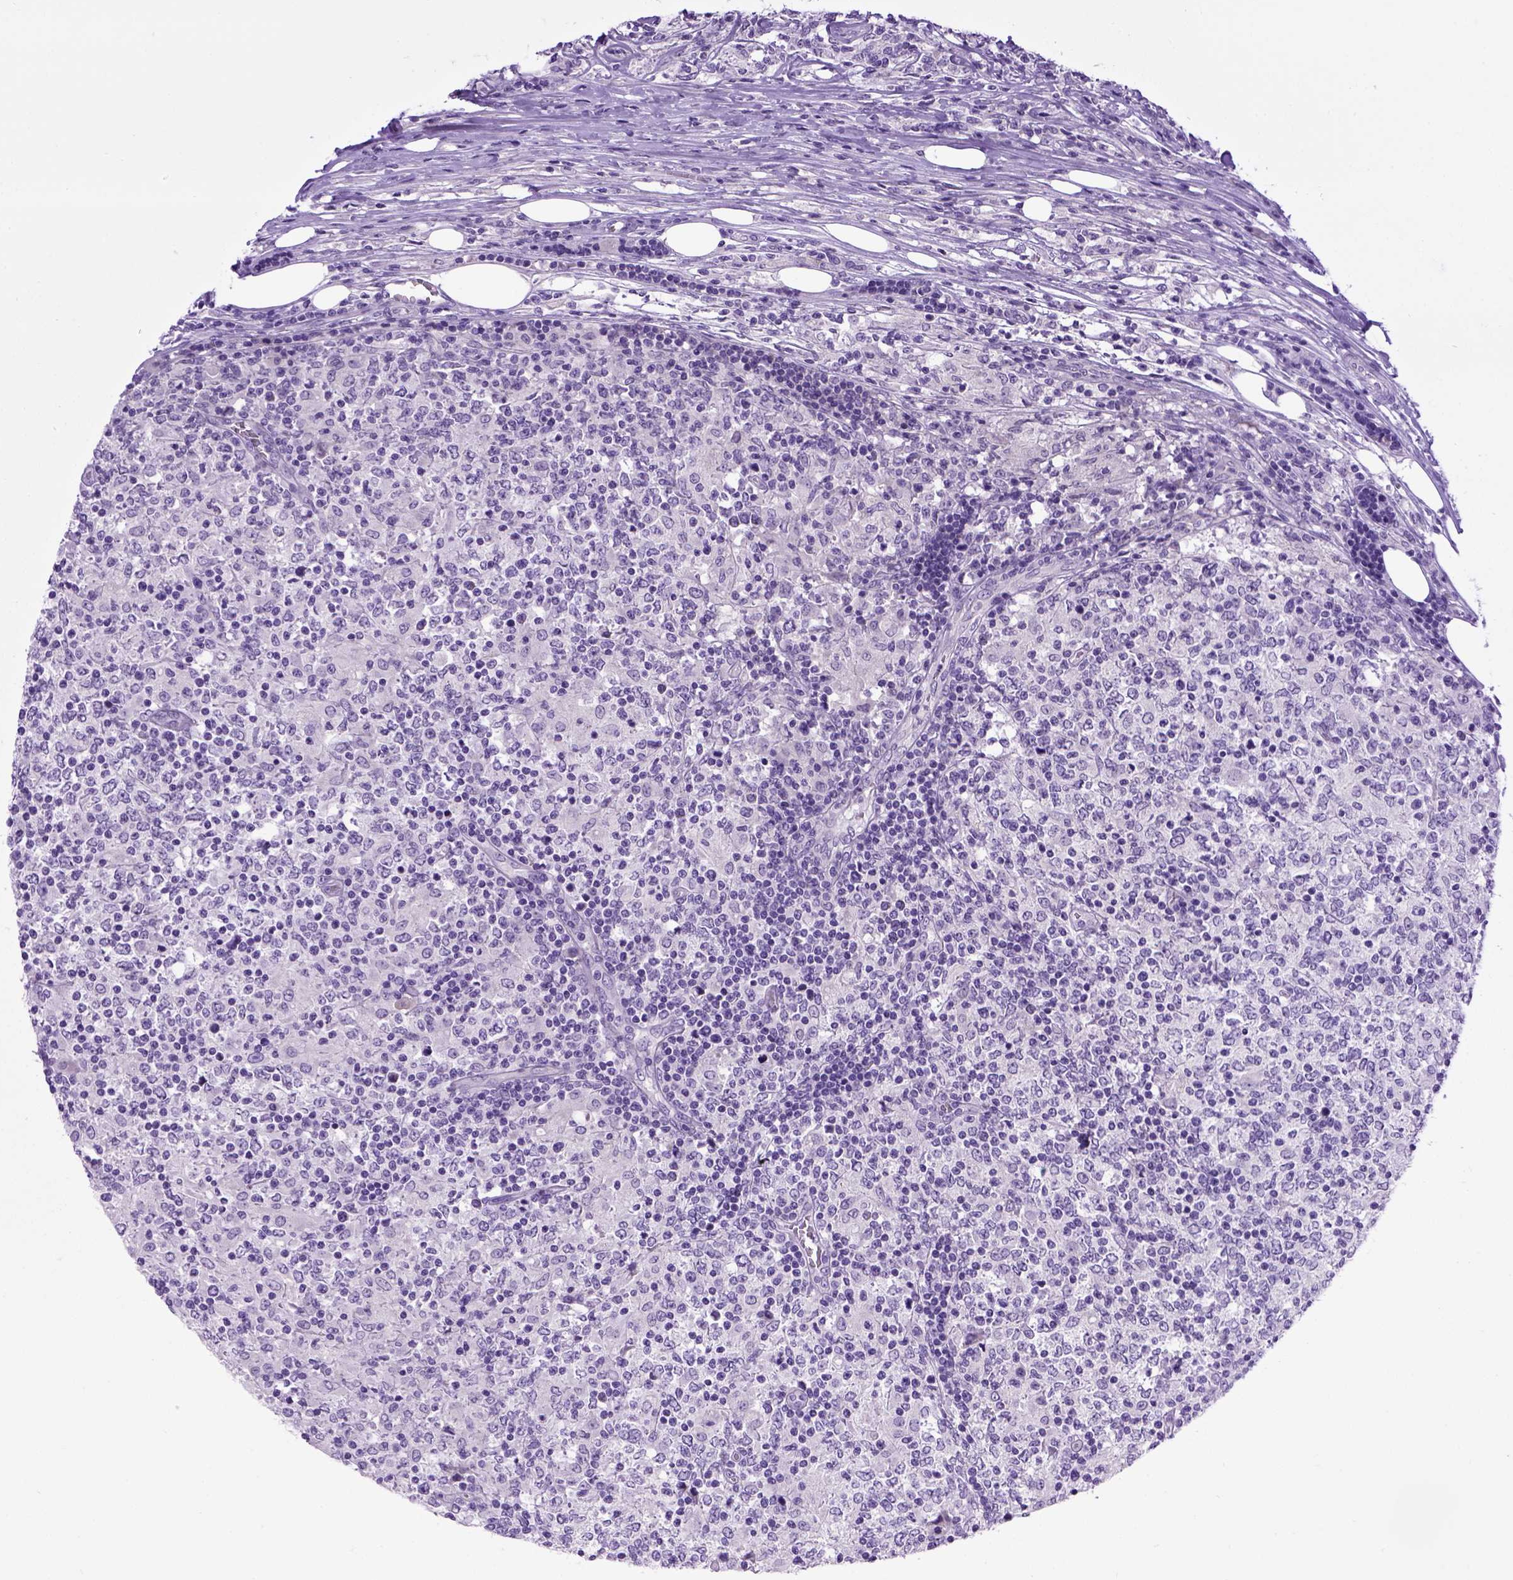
{"staining": {"intensity": "negative", "quantity": "none", "location": "none"}, "tissue": "lymphoma", "cell_type": "Tumor cells", "image_type": "cancer", "snomed": [{"axis": "morphology", "description": "Malignant lymphoma, non-Hodgkin's type, High grade"}, {"axis": "topography", "description": "Lymph node"}], "caption": "High power microscopy photomicrograph of an immunohistochemistry image of high-grade malignant lymphoma, non-Hodgkin's type, revealing no significant positivity in tumor cells.", "gene": "CDH1", "patient": {"sex": "female", "age": 84}}